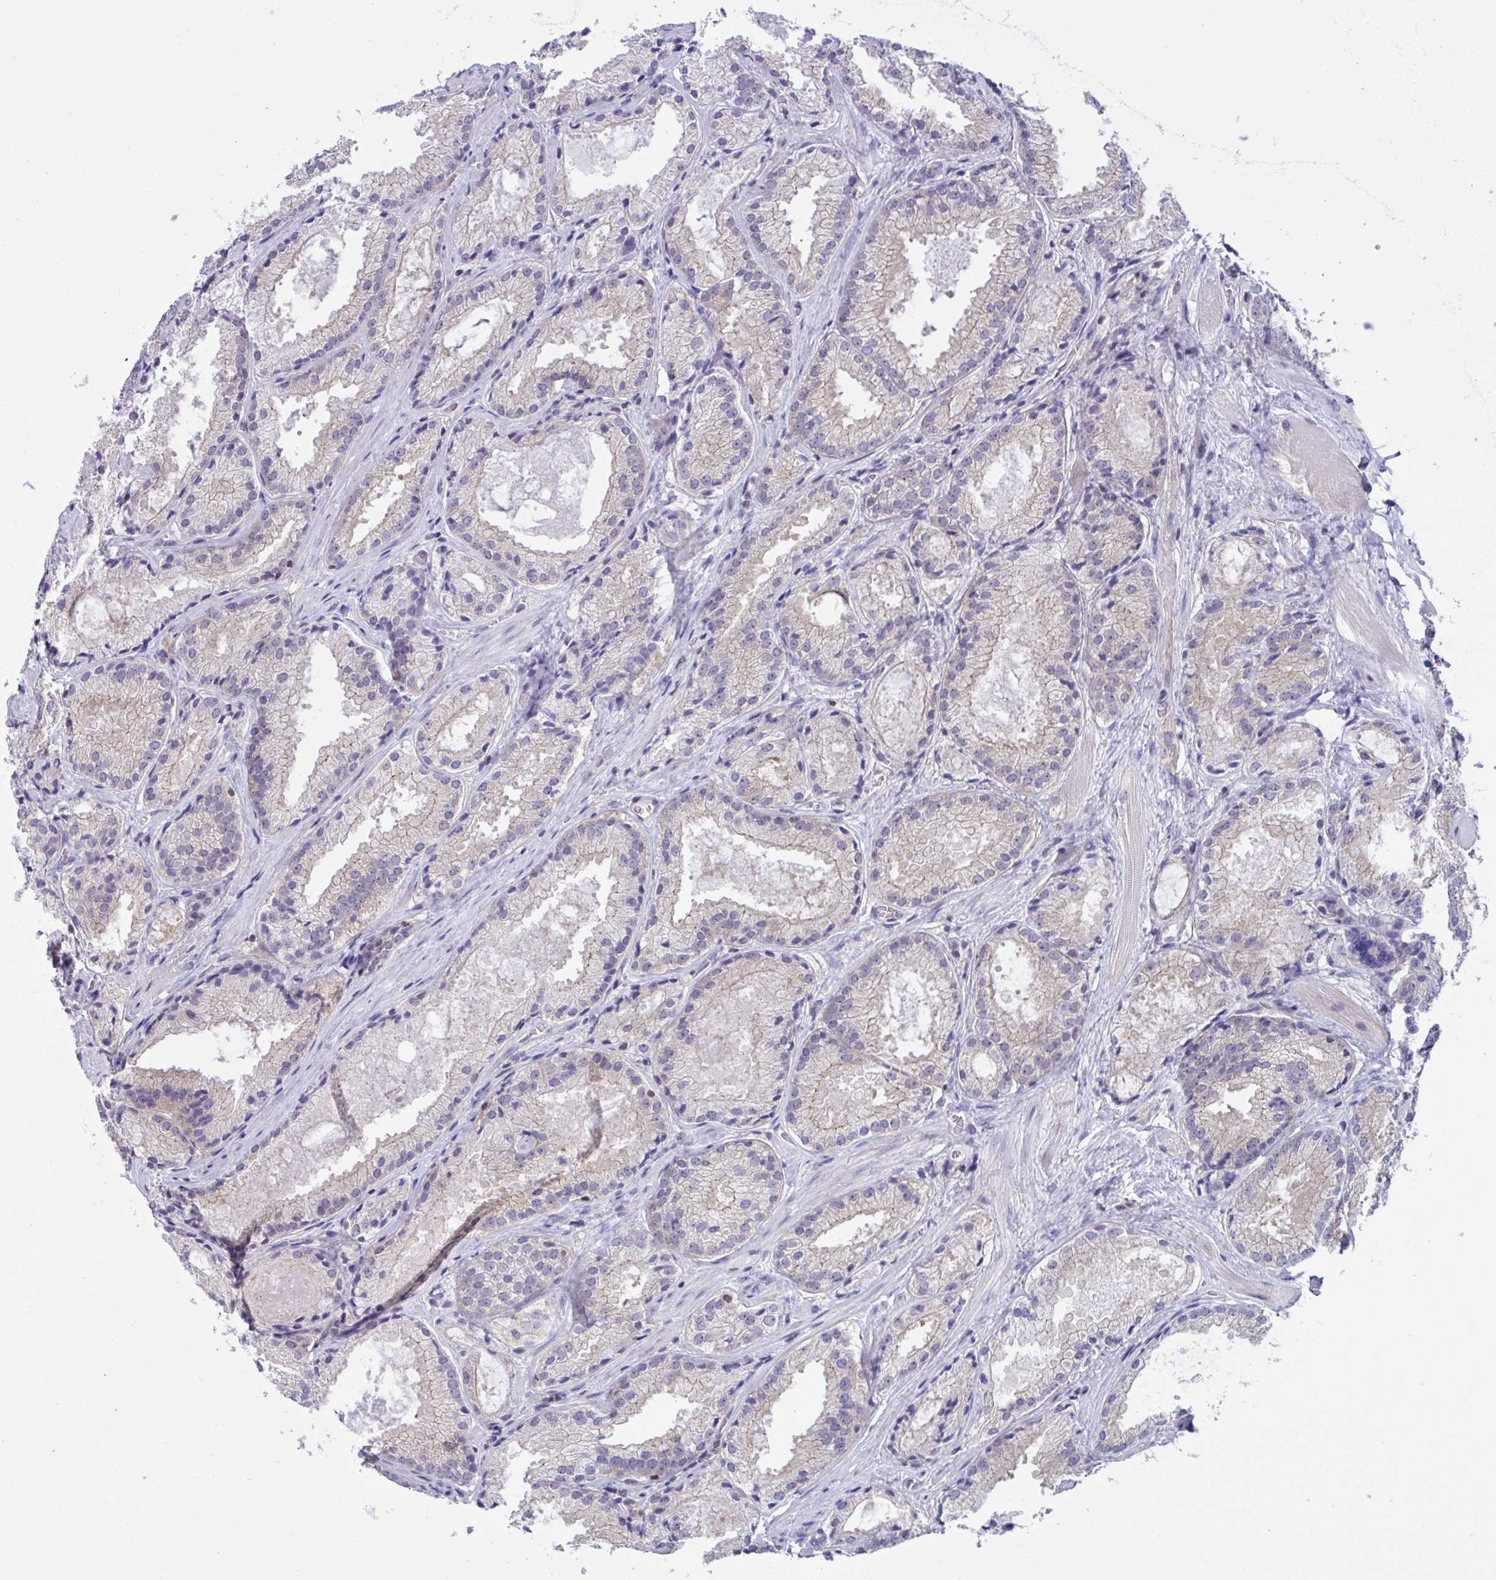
{"staining": {"intensity": "weak", "quantity": "<25%", "location": "cytoplasmic/membranous"}, "tissue": "prostate cancer", "cell_type": "Tumor cells", "image_type": "cancer", "snomed": [{"axis": "morphology", "description": "Adenocarcinoma, High grade"}, {"axis": "topography", "description": "Prostate"}], "caption": "Tumor cells show no significant protein positivity in prostate high-grade adenocarcinoma.", "gene": "SNX11", "patient": {"sex": "male", "age": 68}}